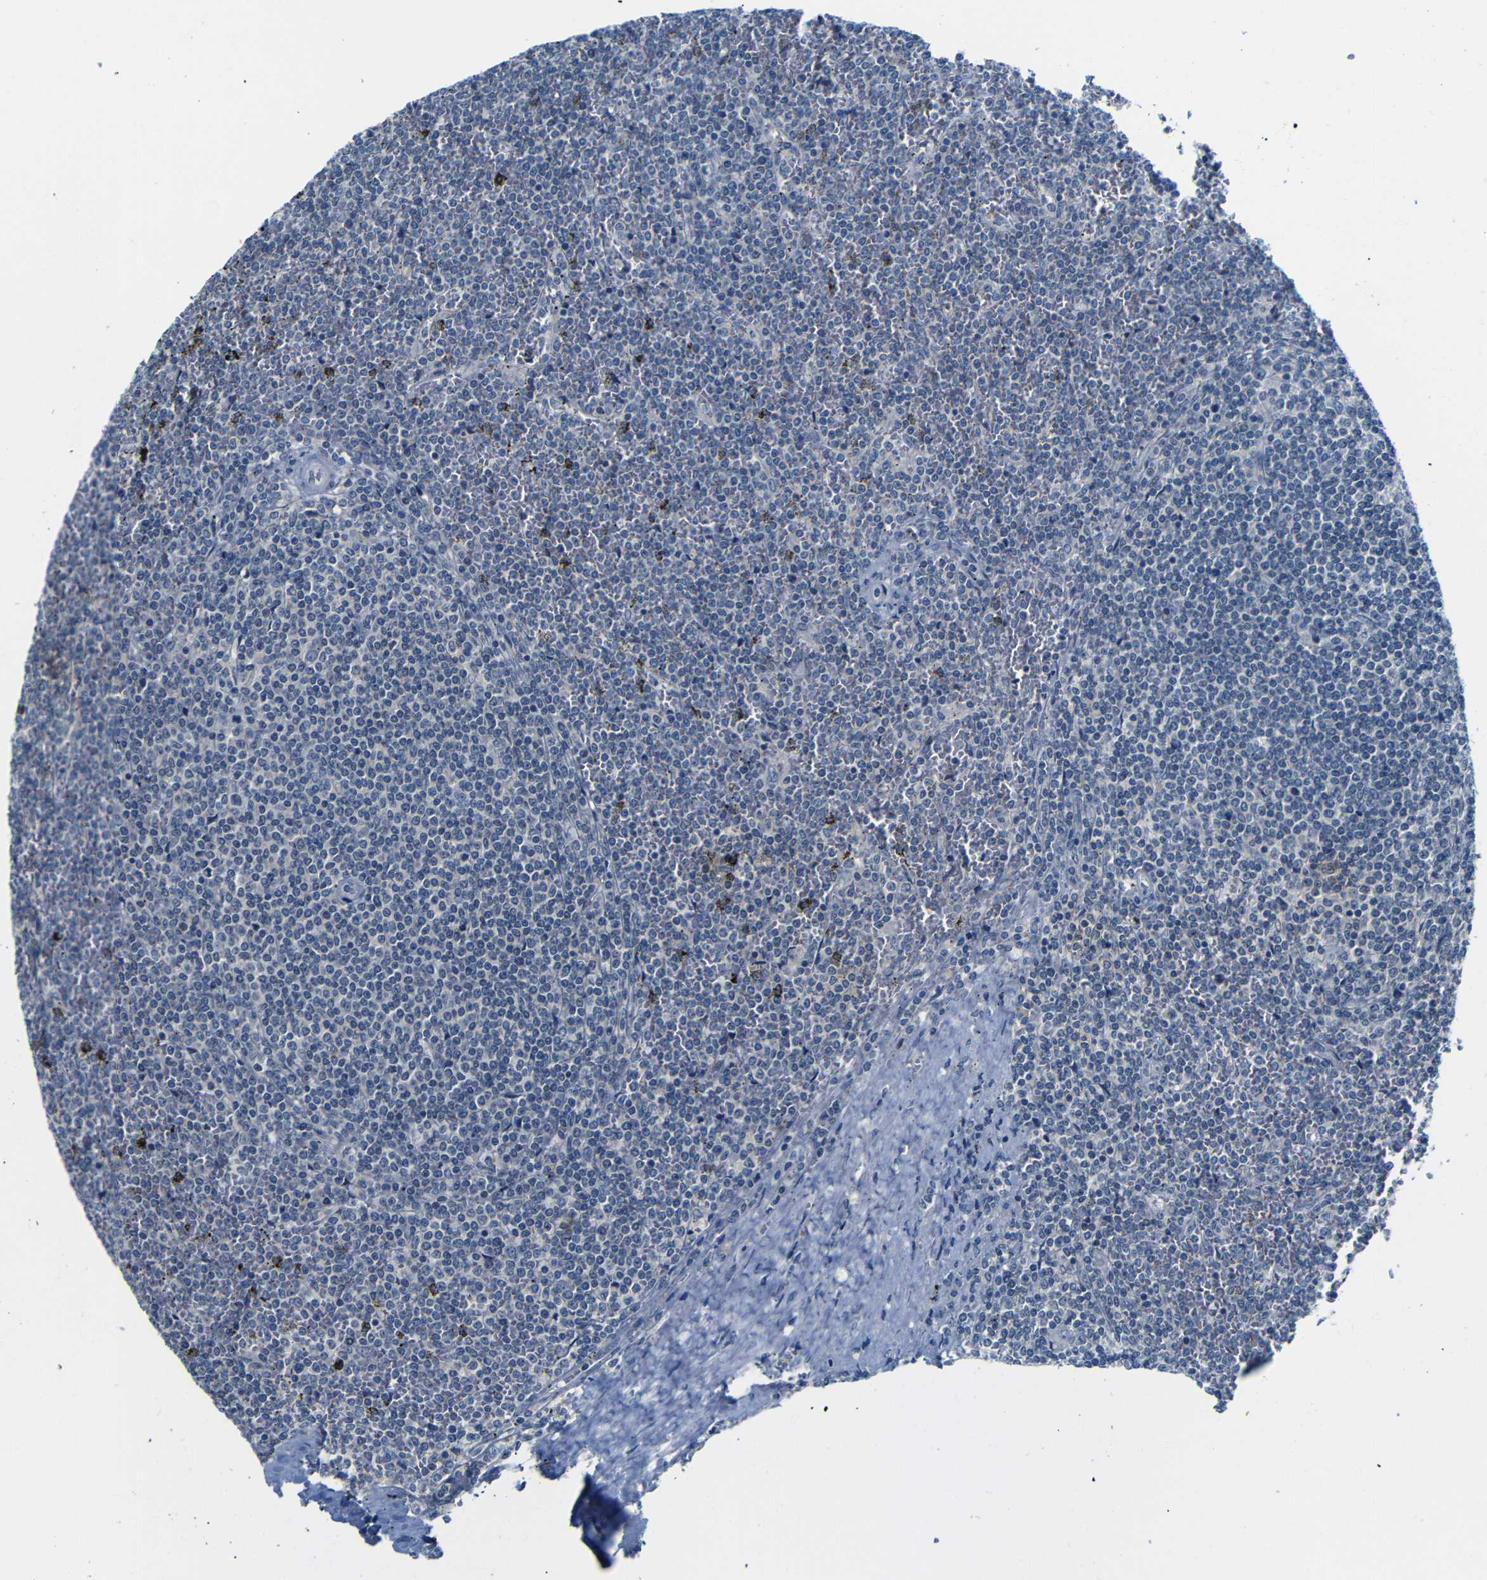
{"staining": {"intensity": "strong", "quantity": "<25%", "location": "cytoplasmic/membranous"}, "tissue": "lymphoma", "cell_type": "Tumor cells", "image_type": "cancer", "snomed": [{"axis": "morphology", "description": "Malignant lymphoma, non-Hodgkin's type, Low grade"}, {"axis": "topography", "description": "Spleen"}], "caption": "Lymphoma stained for a protein (brown) reveals strong cytoplasmic/membranous positive positivity in approximately <25% of tumor cells.", "gene": "ANK3", "patient": {"sex": "female", "age": 19}}